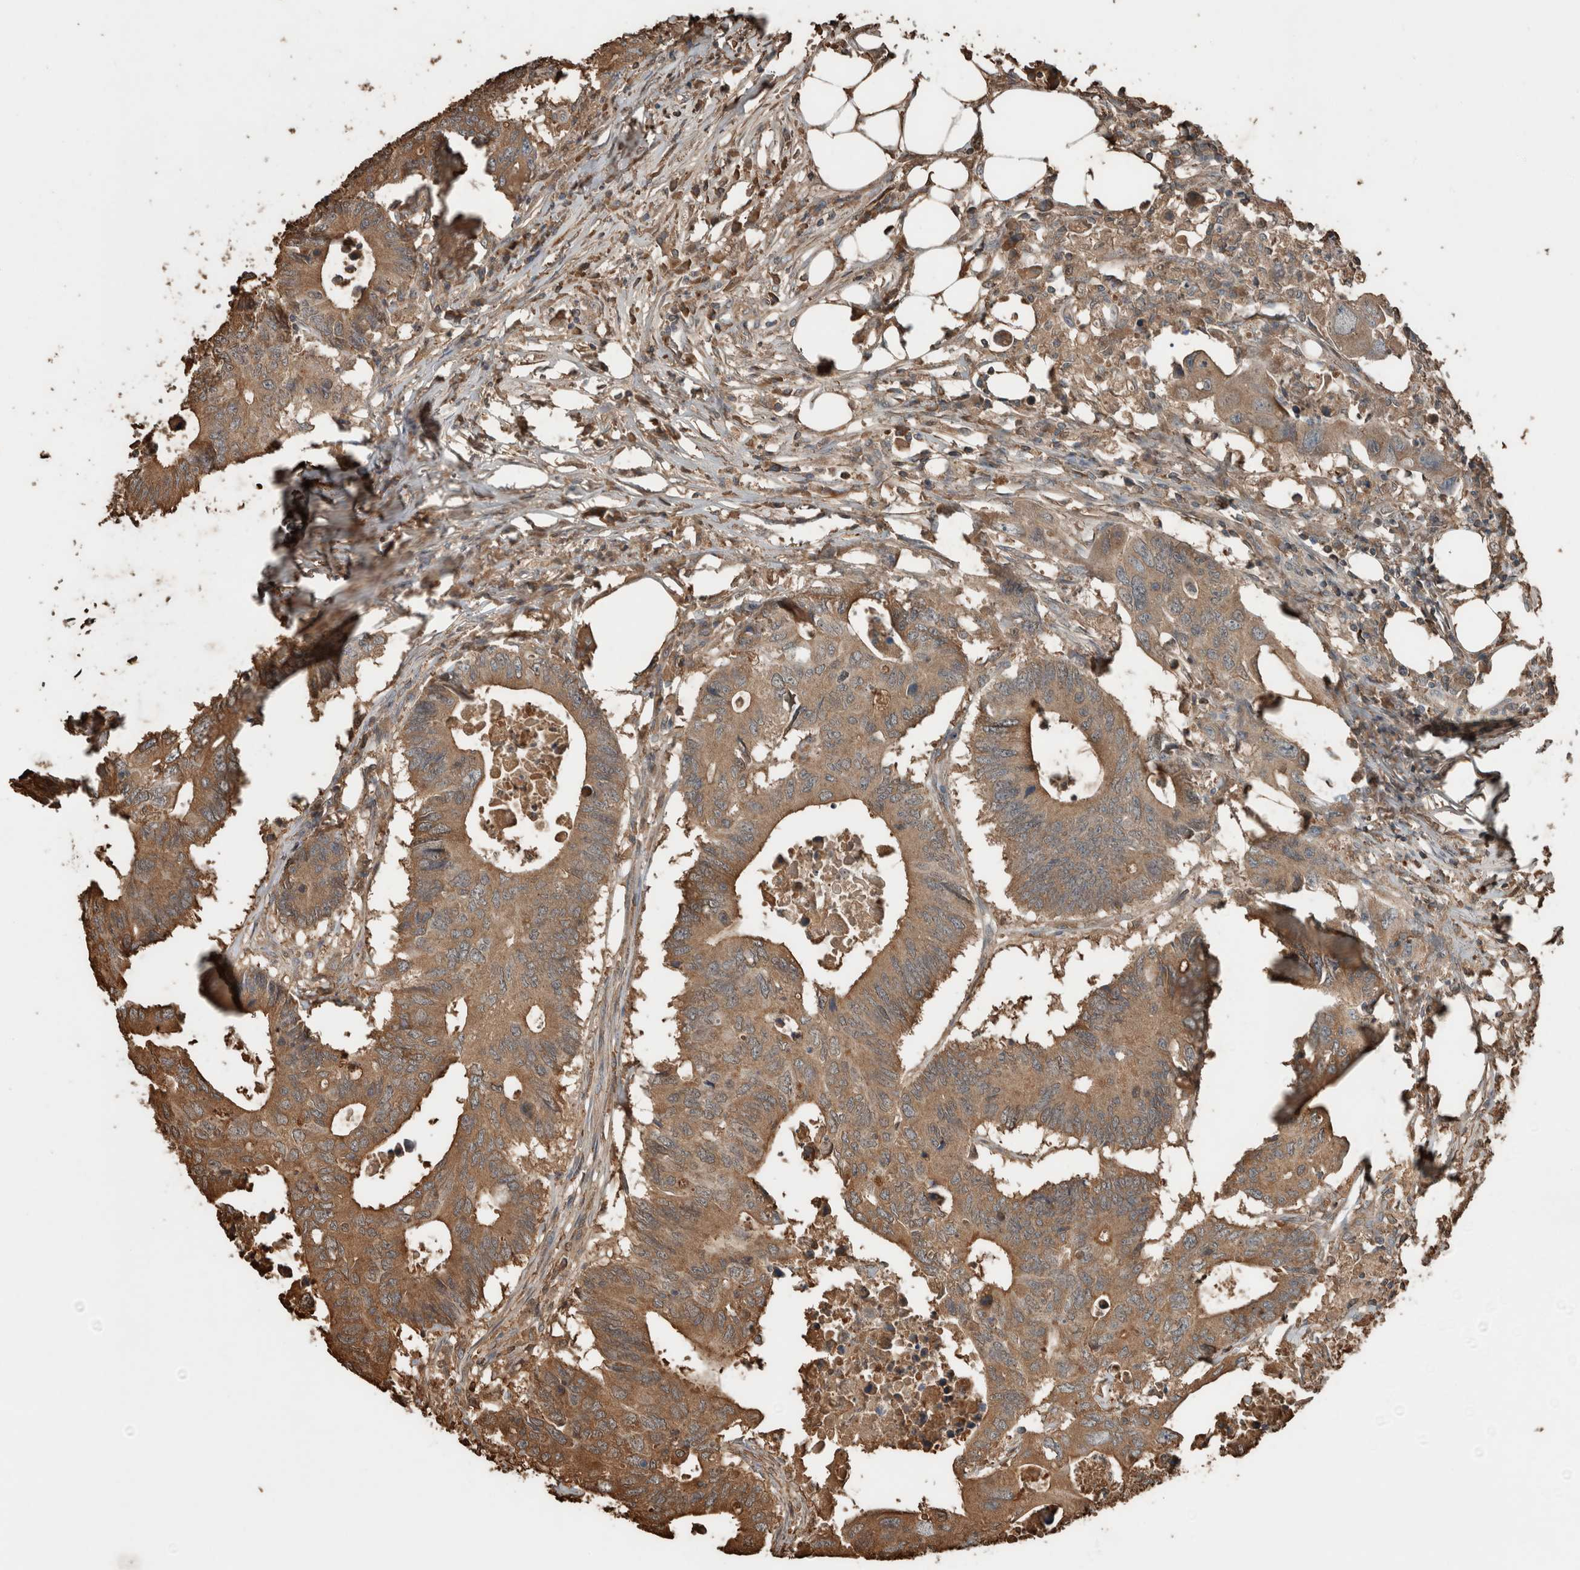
{"staining": {"intensity": "moderate", "quantity": ">75%", "location": "cytoplasmic/membranous"}, "tissue": "colorectal cancer", "cell_type": "Tumor cells", "image_type": "cancer", "snomed": [{"axis": "morphology", "description": "Adenocarcinoma, NOS"}, {"axis": "topography", "description": "Colon"}], "caption": "IHC image of human colorectal adenocarcinoma stained for a protein (brown), which reveals medium levels of moderate cytoplasmic/membranous positivity in about >75% of tumor cells.", "gene": "USP34", "patient": {"sex": "male", "age": 71}}